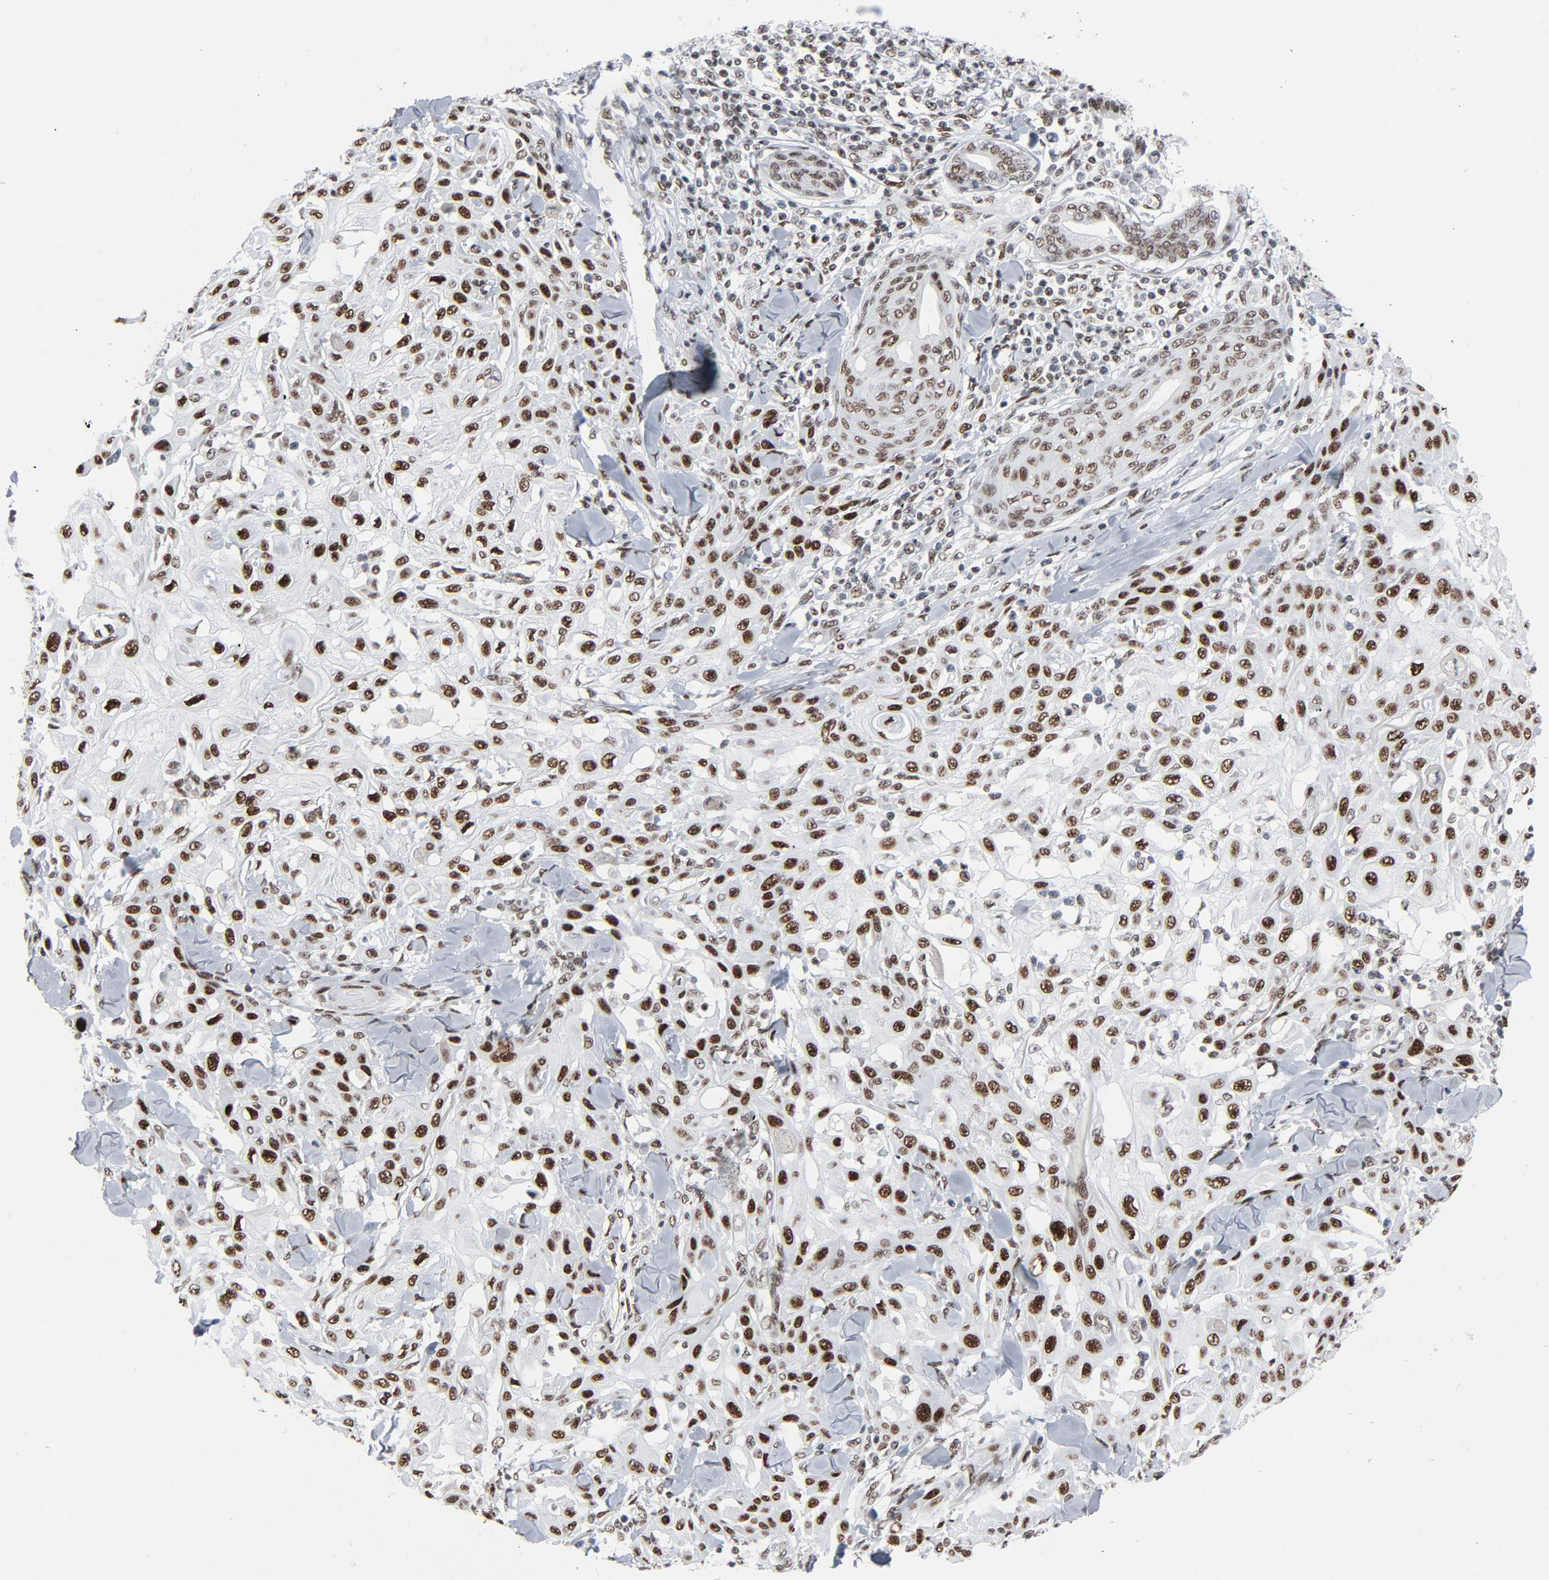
{"staining": {"intensity": "strong", "quantity": ">75%", "location": "nuclear"}, "tissue": "skin cancer", "cell_type": "Tumor cells", "image_type": "cancer", "snomed": [{"axis": "morphology", "description": "Squamous cell carcinoma, NOS"}, {"axis": "topography", "description": "Skin"}], "caption": "Tumor cells exhibit high levels of strong nuclear staining in approximately >75% of cells in human skin cancer.", "gene": "HSF1", "patient": {"sex": "male", "age": 24}}